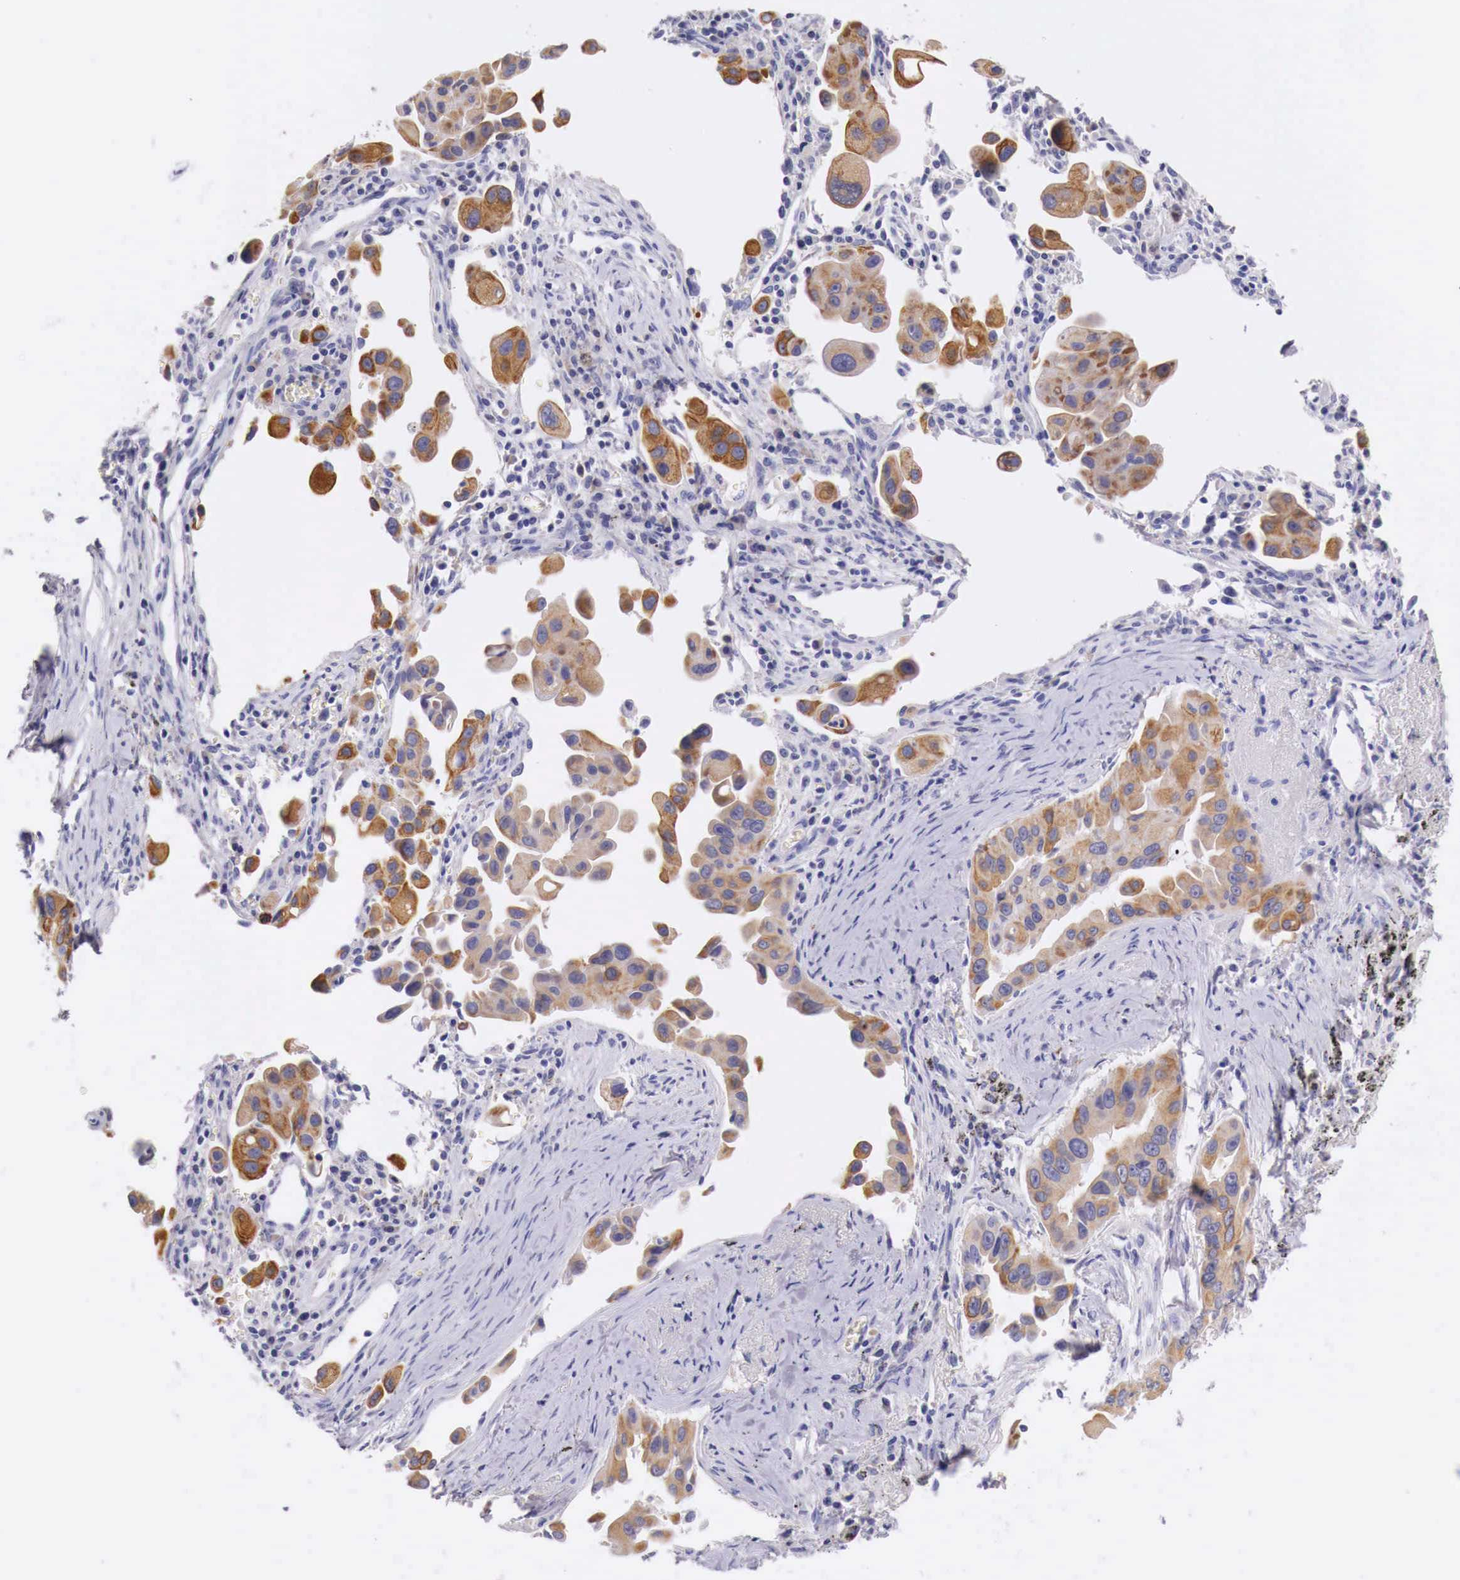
{"staining": {"intensity": "moderate", "quantity": ">75%", "location": "cytoplasmic/membranous"}, "tissue": "lung cancer", "cell_type": "Tumor cells", "image_type": "cancer", "snomed": [{"axis": "morphology", "description": "Adenocarcinoma, NOS"}, {"axis": "topography", "description": "Lung"}], "caption": "This micrograph displays immunohistochemistry (IHC) staining of adenocarcinoma (lung), with medium moderate cytoplasmic/membranous staining in approximately >75% of tumor cells.", "gene": "NREP", "patient": {"sex": "male", "age": 68}}